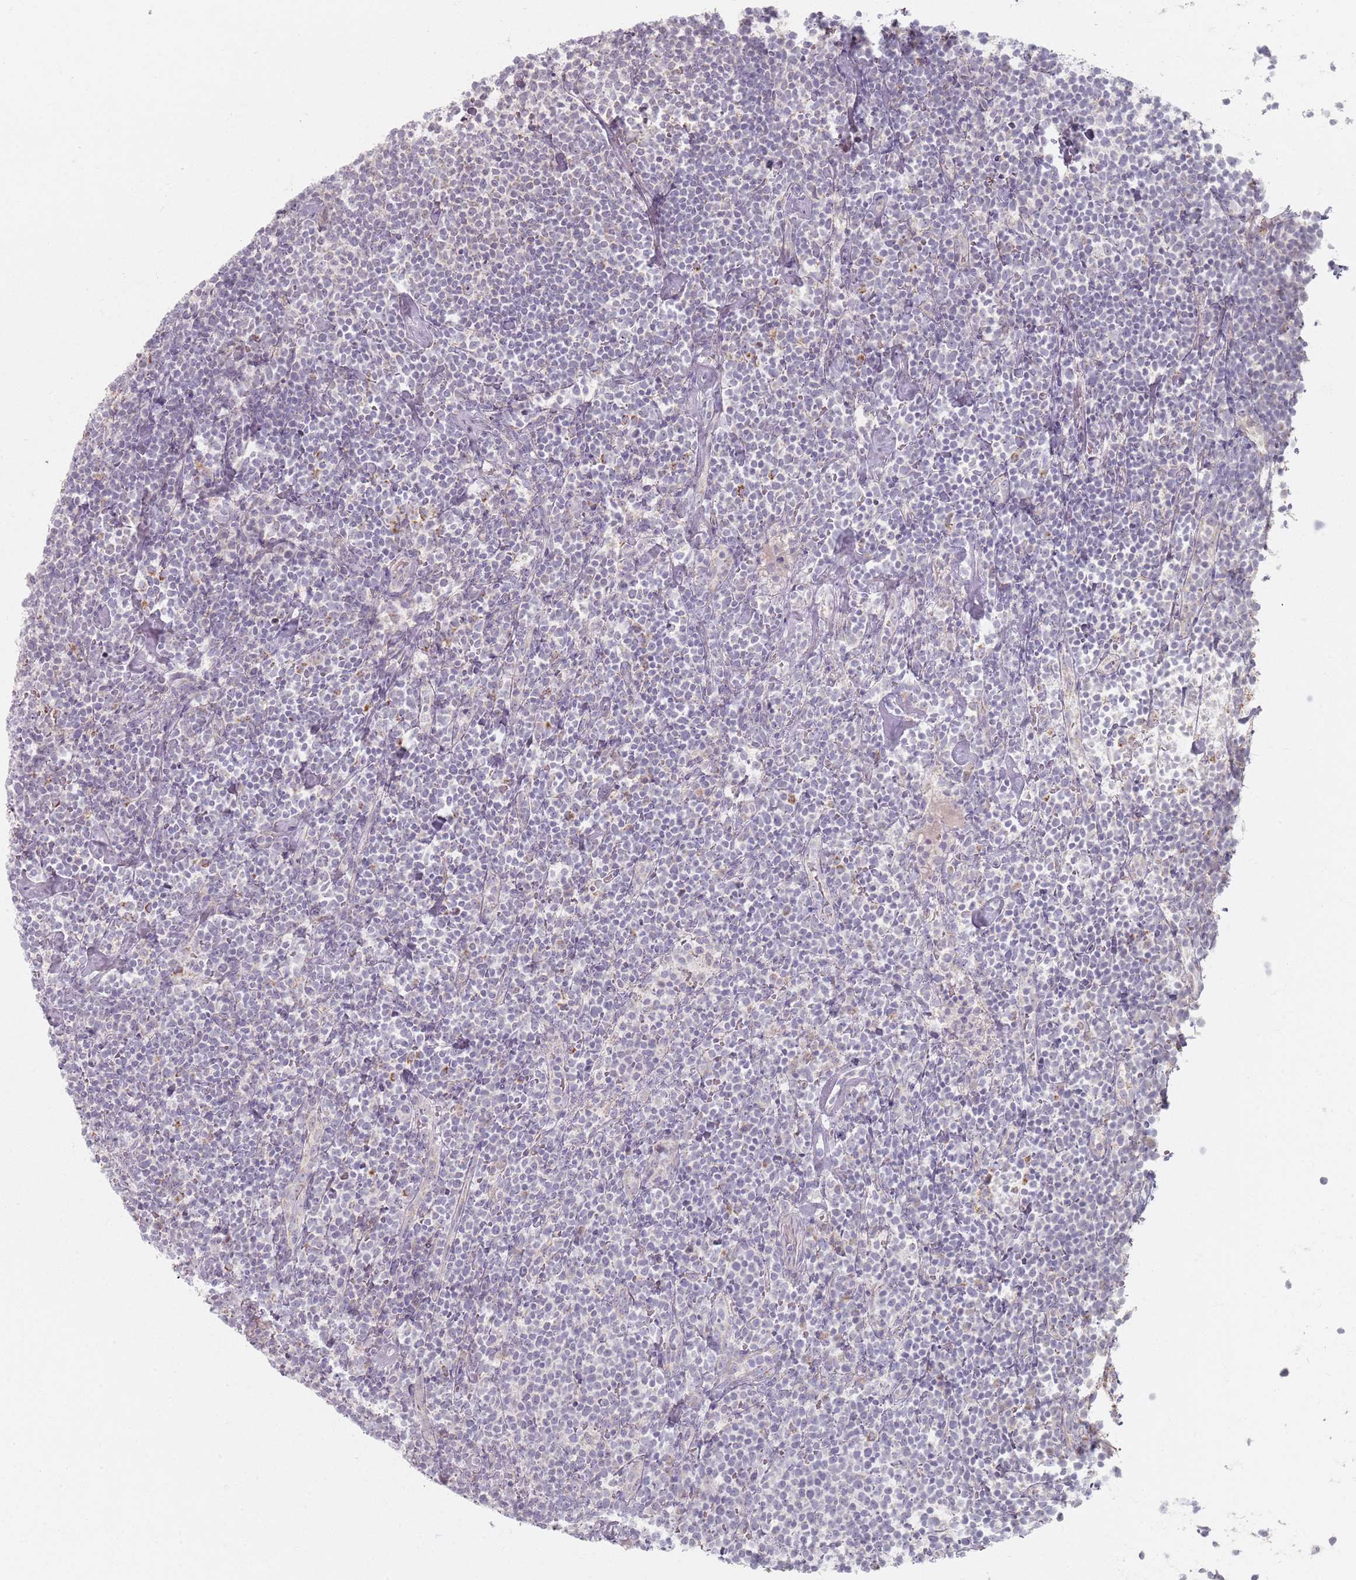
{"staining": {"intensity": "negative", "quantity": "none", "location": "none"}, "tissue": "lymphoma", "cell_type": "Tumor cells", "image_type": "cancer", "snomed": [{"axis": "morphology", "description": "Malignant lymphoma, non-Hodgkin's type, High grade"}, {"axis": "topography", "description": "Lymph node"}], "caption": "A high-resolution image shows immunohistochemistry (IHC) staining of malignant lymphoma, non-Hodgkin's type (high-grade), which displays no significant positivity in tumor cells.", "gene": "PKD2L2", "patient": {"sex": "male", "age": 61}}